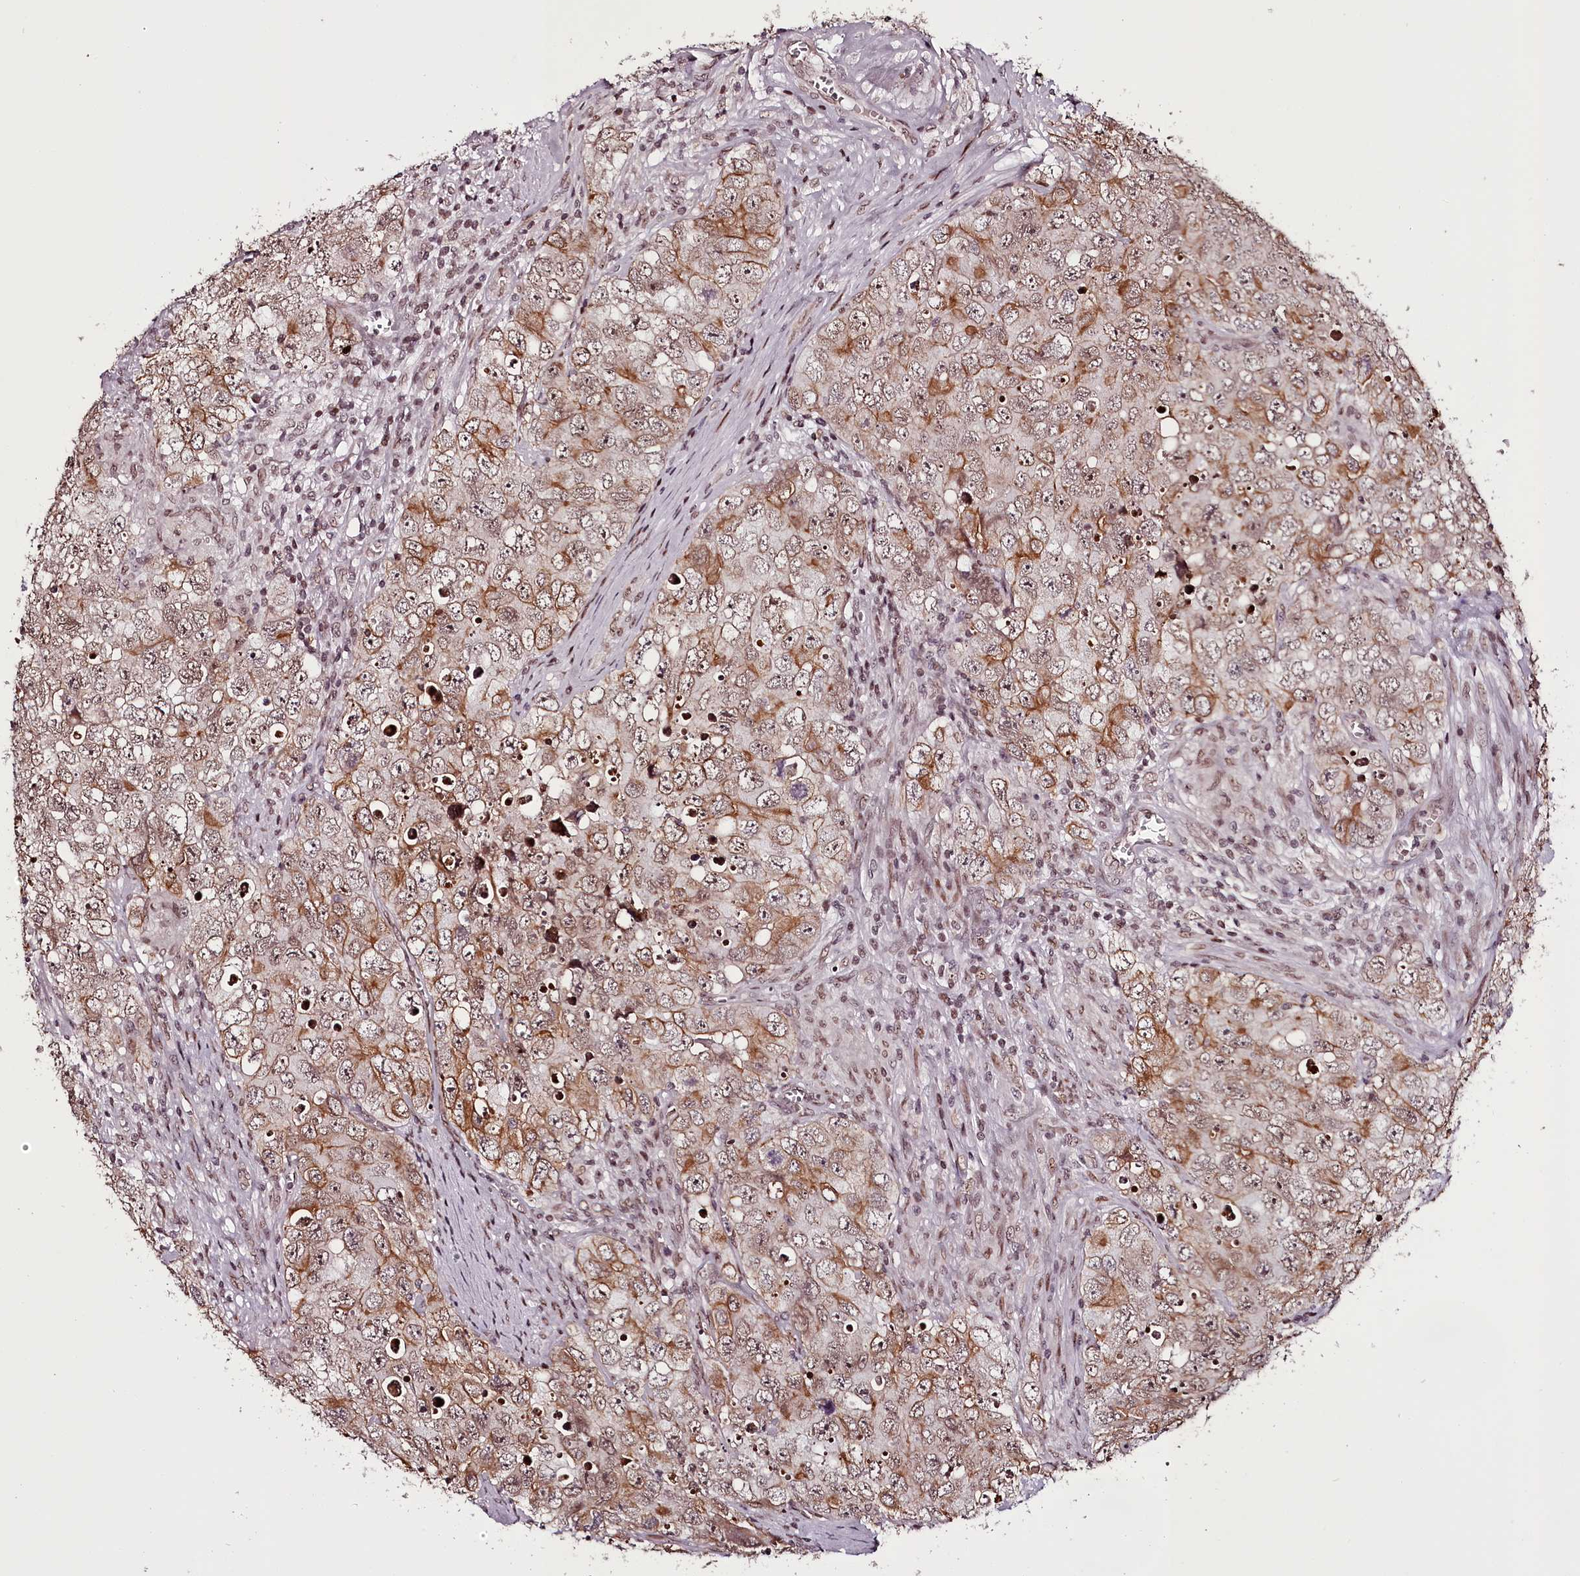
{"staining": {"intensity": "moderate", "quantity": ">75%", "location": "cytoplasmic/membranous"}, "tissue": "testis cancer", "cell_type": "Tumor cells", "image_type": "cancer", "snomed": [{"axis": "morphology", "description": "Seminoma, NOS"}, {"axis": "morphology", "description": "Carcinoma, Embryonal, NOS"}, {"axis": "topography", "description": "Testis"}], "caption": "High-magnification brightfield microscopy of testis cancer (embryonal carcinoma) stained with DAB (3,3'-diaminobenzidine) (brown) and counterstained with hematoxylin (blue). tumor cells exhibit moderate cytoplasmic/membranous expression is seen in approximately>75% of cells.", "gene": "THYN1", "patient": {"sex": "male", "age": 43}}